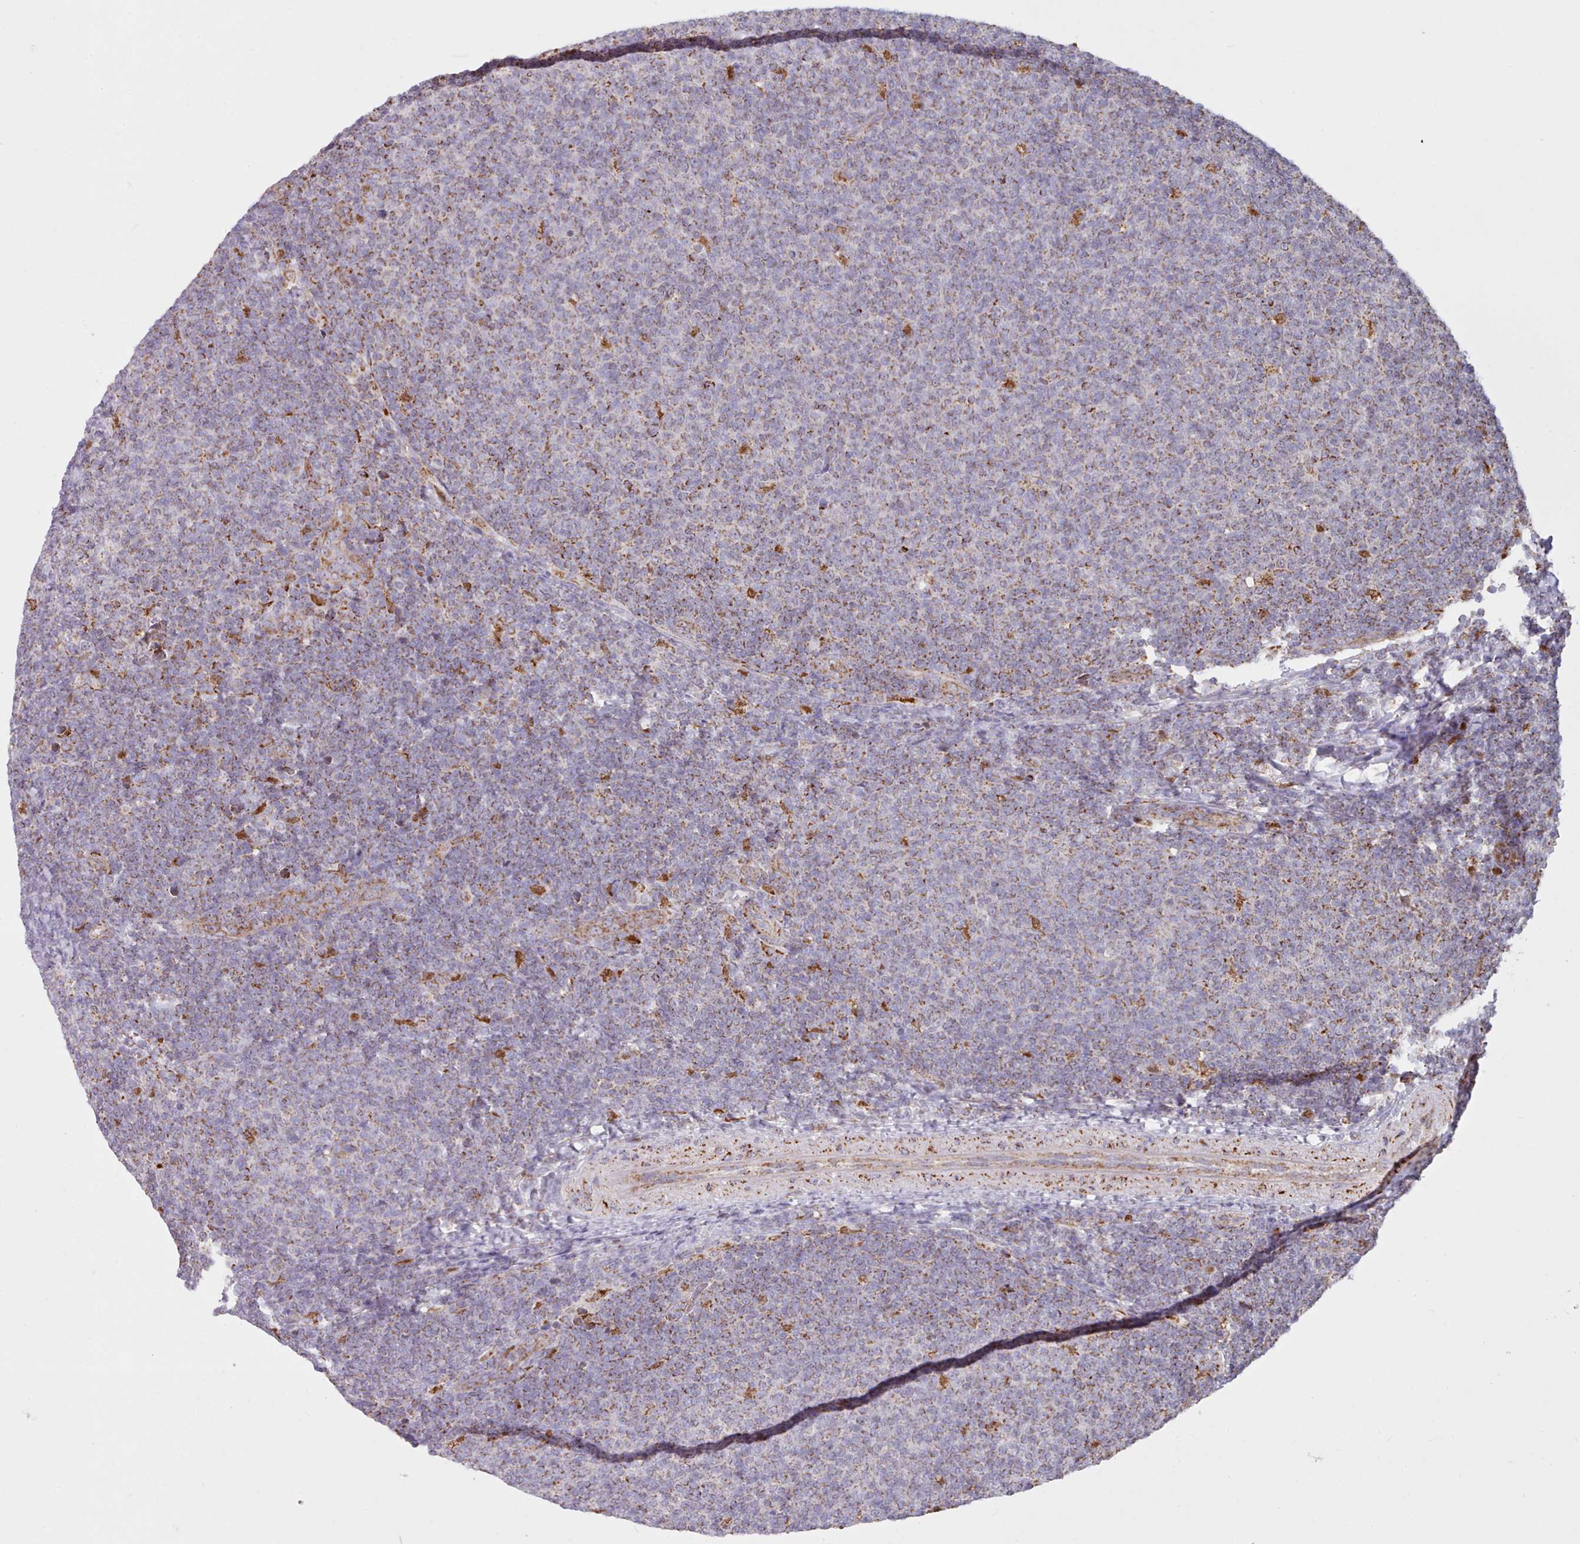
{"staining": {"intensity": "moderate", "quantity": "<25%", "location": "cytoplasmic/membranous"}, "tissue": "lymphoma", "cell_type": "Tumor cells", "image_type": "cancer", "snomed": [{"axis": "morphology", "description": "Malignant lymphoma, non-Hodgkin's type, Low grade"}, {"axis": "topography", "description": "Lymph node"}], "caption": "Low-grade malignant lymphoma, non-Hodgkin's type stained with DAB immunohistochemistry (IHC) shows low levels of moderate cytoplasmic/membranous expression in about <25% of tumor cells.", "gene": "HSDL2", "patient": {"sex": "male", "age": 66}}